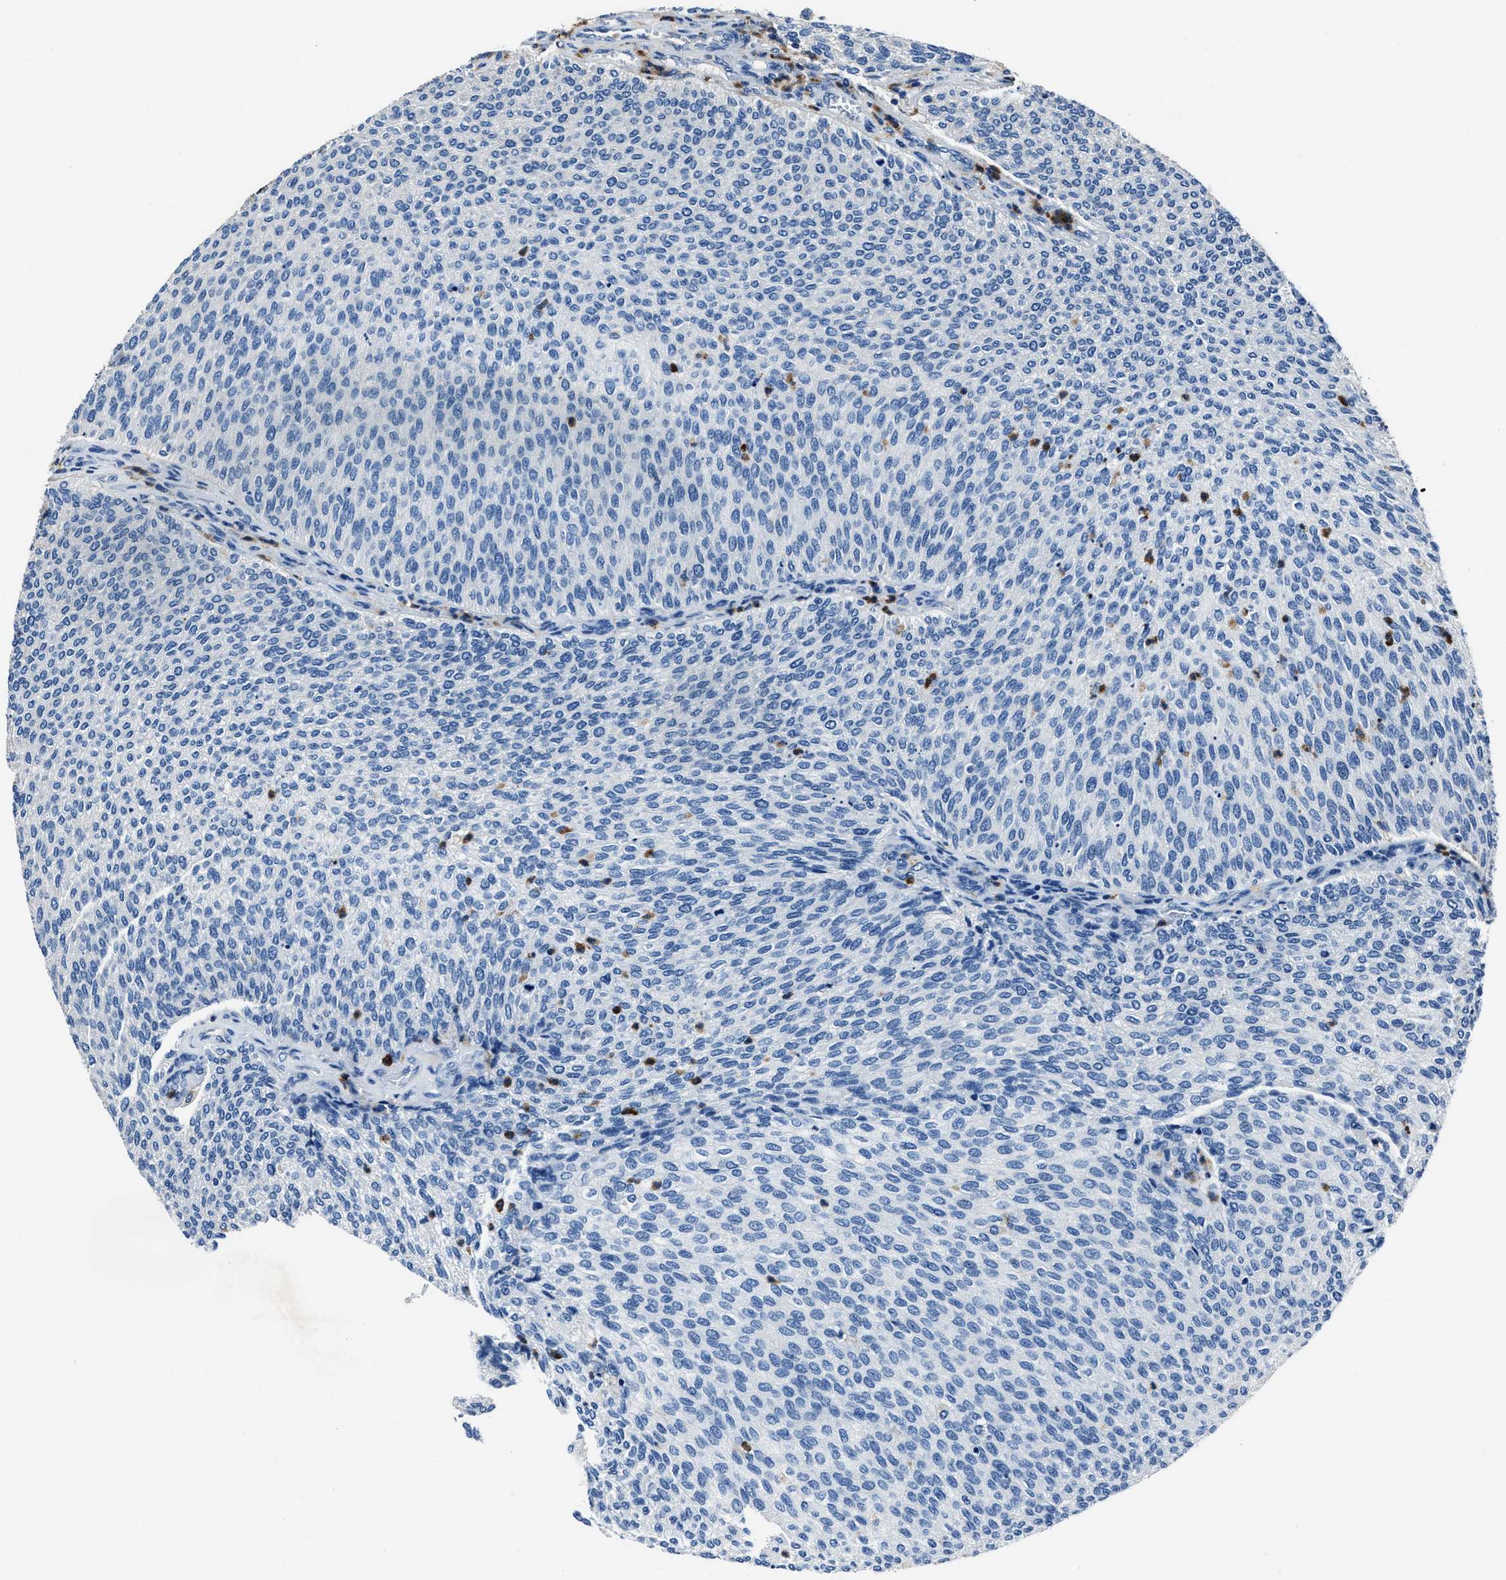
{"staining": {"intensity": "negative", "quantity": "none", "location": "none"}, "tissue": "urothelial cancer", "cell_type": "Tumor cells", "image_type": "cancer", "snomed": [{"axis": "morphology", "description": "Urothelial carcinoma, Low grade"}, {"axis": "topography", "description": "Urinary bladder"}], "caption": "Immunohistochemistry of urothelial carcinoma (low-grade) reveals no positivity in tumor cells.", "gene": "FGL2", "patient": {"sex": "female", "age": 79}}